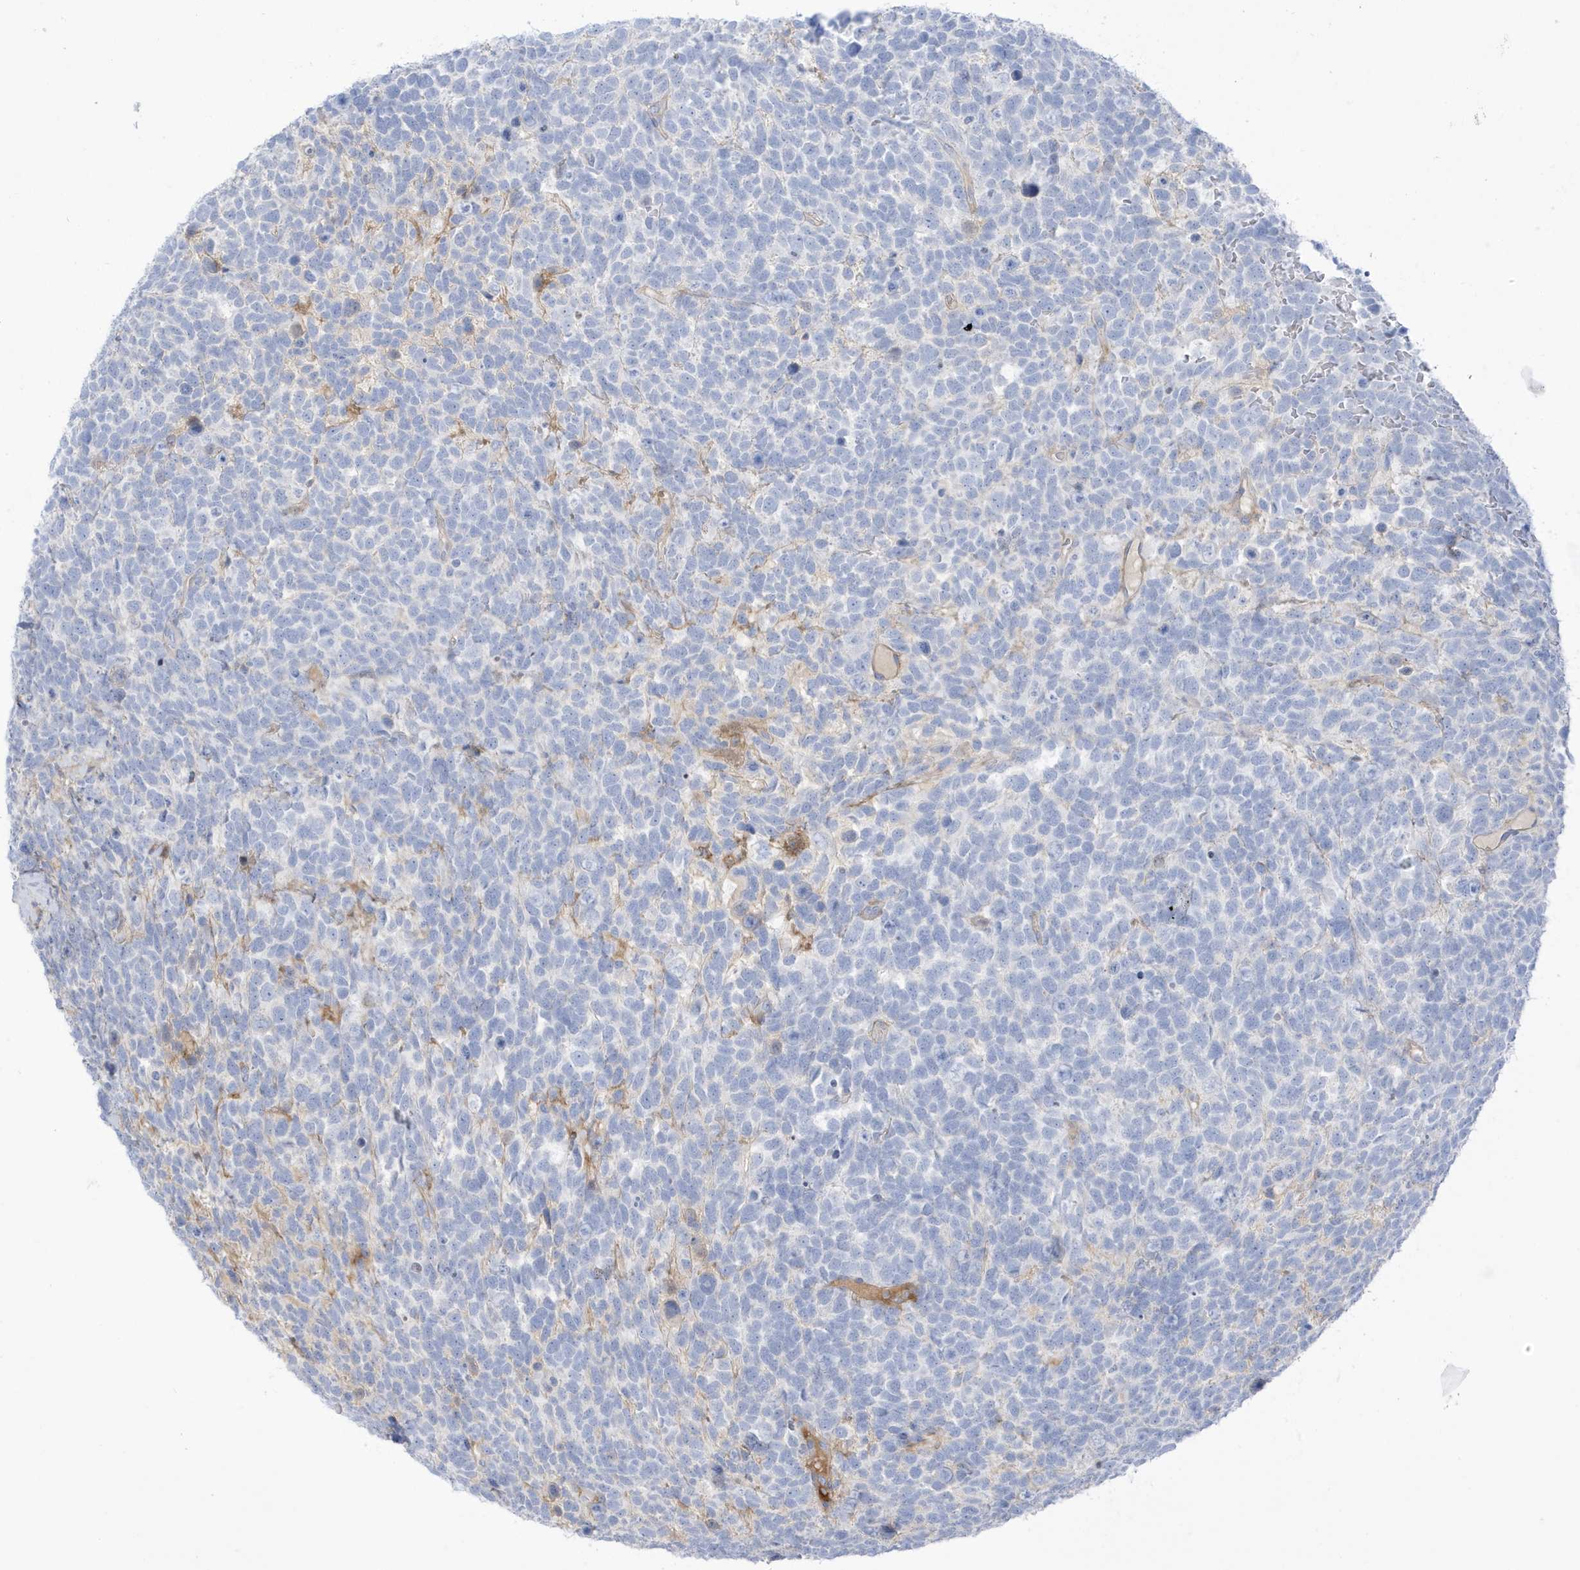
{"staining": {"intensity": "negative", "quantity": "none", "location": "none"}, "tissue": "urothelial cancer", "cell_type": "Tumor cells", "image_type": "cancer", "snomed": [{"axis": "morphology", "description": "Urothelial carcinoma, High grade"}, {"axis": "topography", "description": "Urinary bladder"}], "caption": "Tumor cells show no significant expression in urothelial carcinoma (high-grade).", "gene": "ATP13A5", "patient": {"sex": "female", "age": 82}}